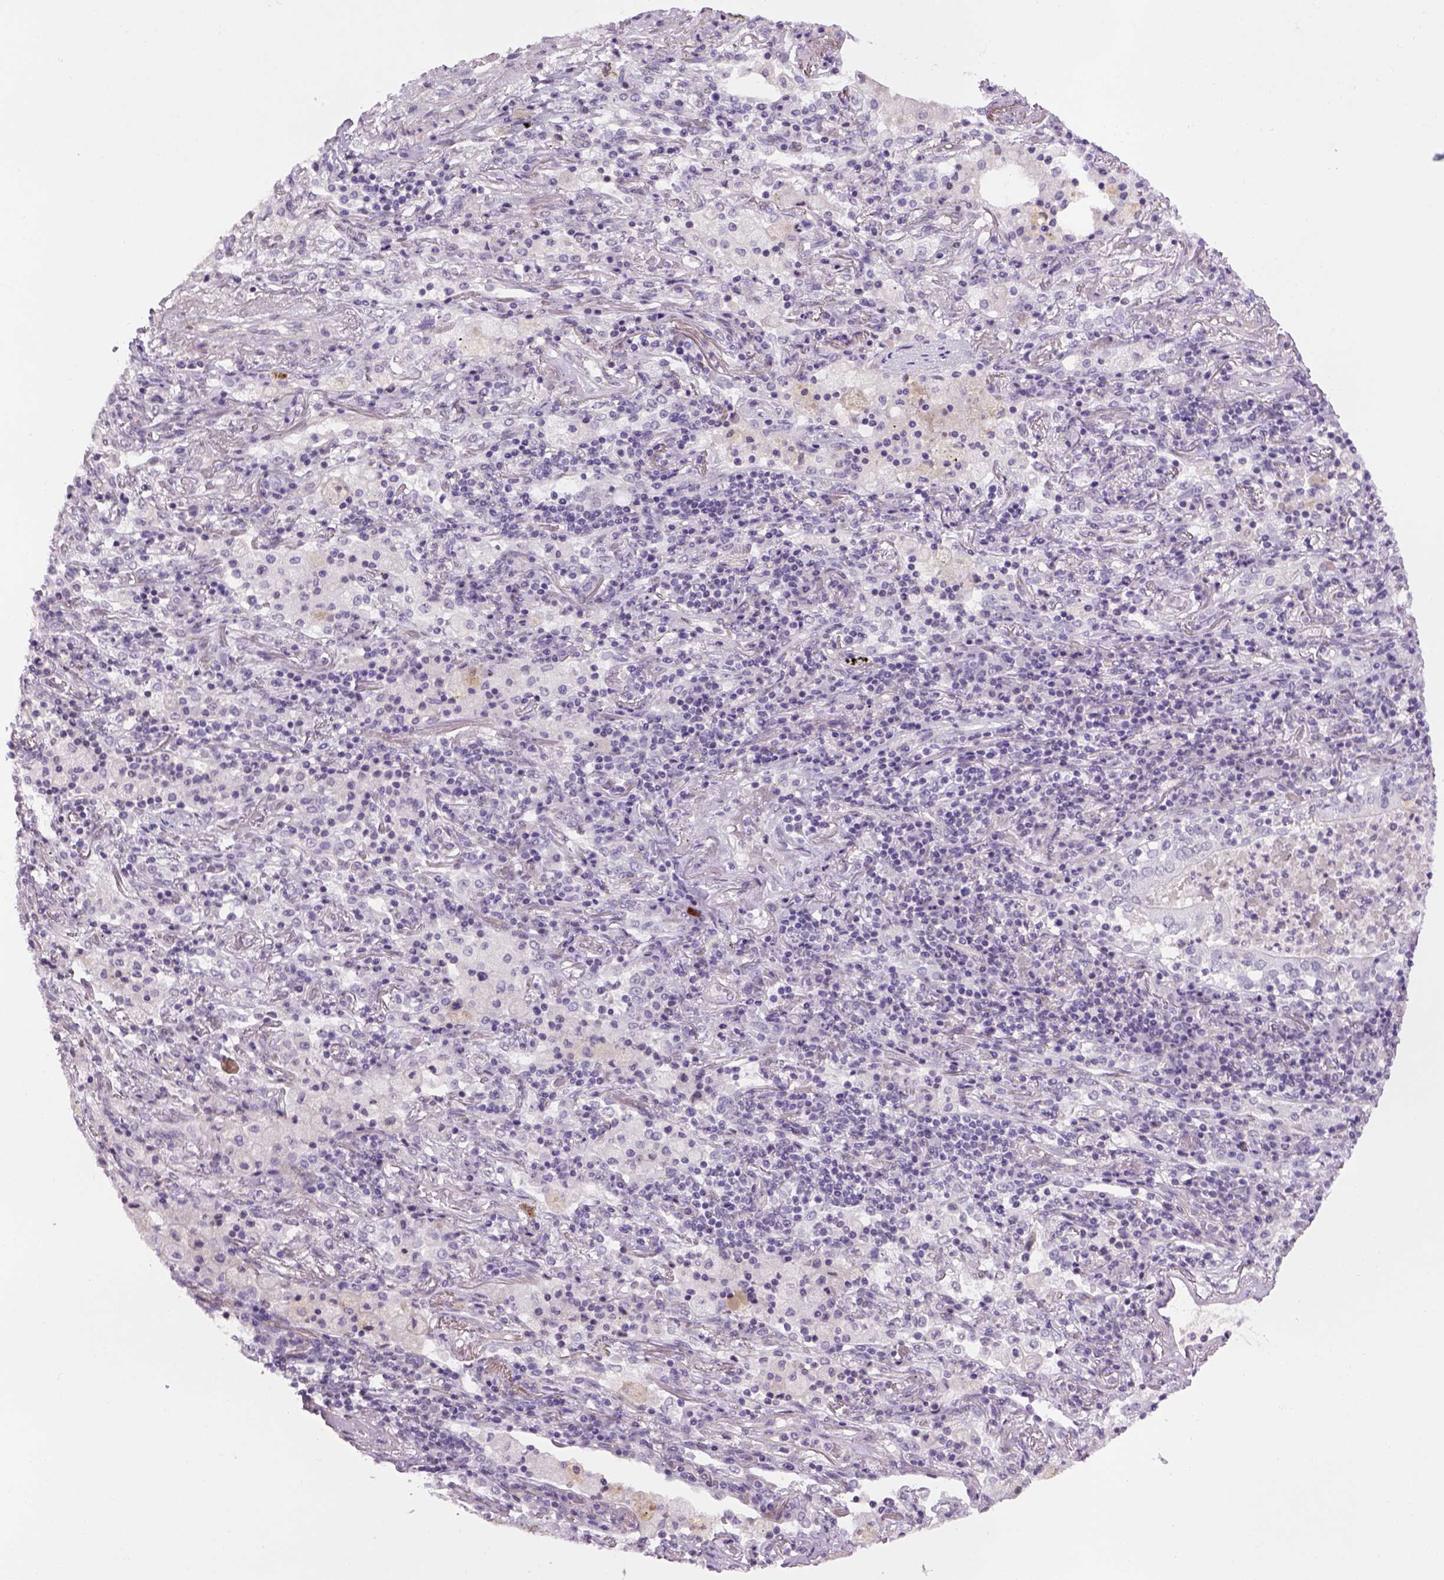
{"staining": {"intensity": "negative", "quantity": "none", "location": "none"}, "tissue": "lung cancer", "cell_type": "Tumor cells", "image_type": "cancer", "snomed": [{"axis": "morphology", "description": "Normal tissue, NOS"}, {"axis": "morphology", "description": "Squamous cell carcinoma, NOS"}, {"axis": "topography", "description": "Bronchus"}, {"axis": "topography", "description": "Lung"}], "caption": "Lung cancer stained for a protein using immunohistochemistry (IHC) demonstrates no positivity tumor cells.", "gene": "PRRT1", "patient": {"sex": "male", "age": 64}}